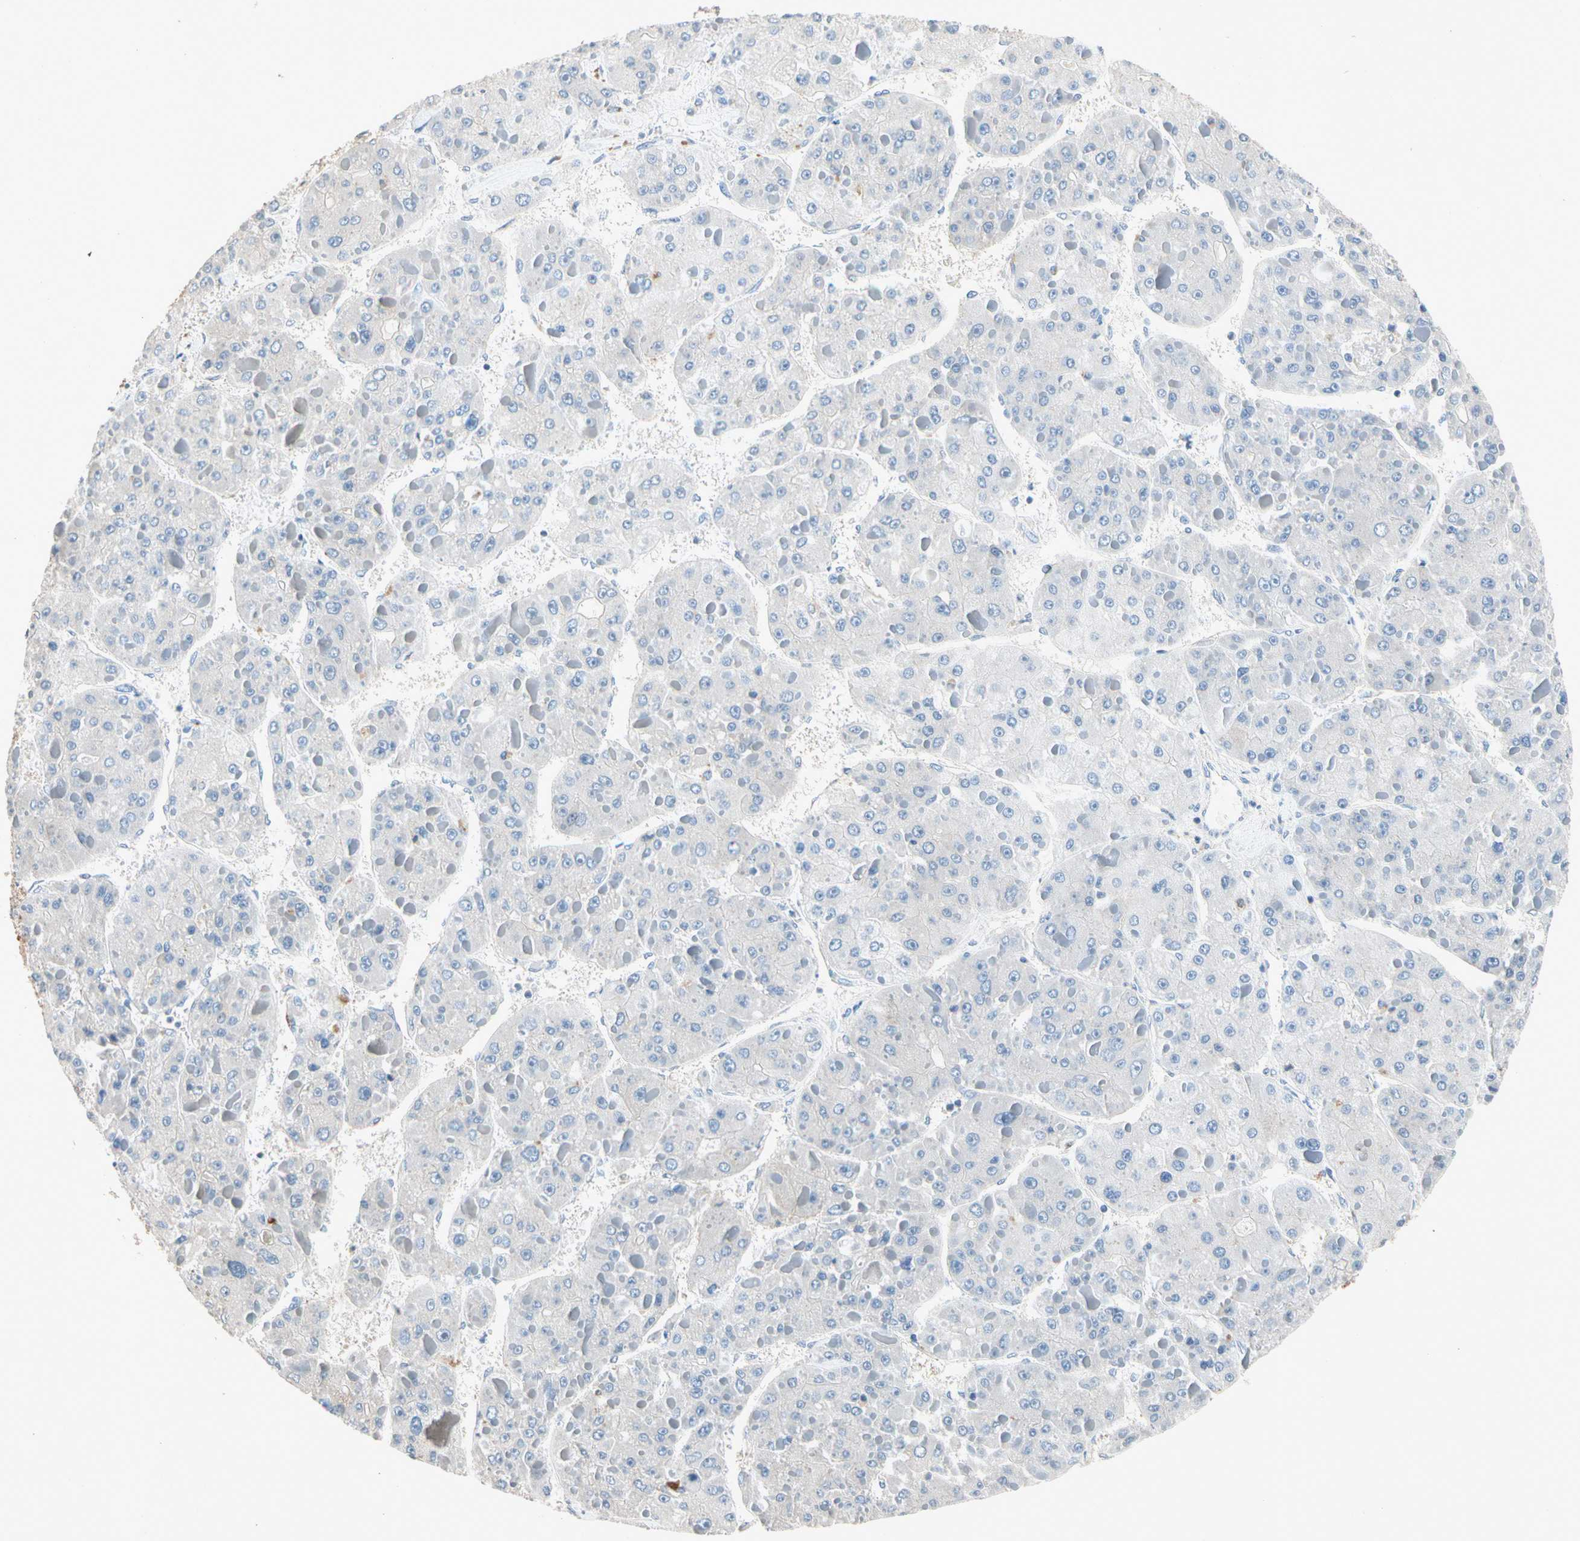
{"staining": {"intensity": "moderate", "quantity": "<25%", "location": "cytoplasmic/membranous"}, "tissue": "liver cancer", "cell_type": "Tumor cells", "image_type": "cancer", "snomed": [{"axis": "morphology", "description": "Carcinoma, Hepatocellular, NOS"}, {"axis": "topography", "description": "Liver"}], "caption": "IHC (DAB (3,3'-diaminobenzidine)) staining of human liver cancer (hepatocellular carcinoma) exhibits moderate cytoplasmic/membranous protein positivity in about <25% of tumor cells. (DAB (3,3'-diaminobenzidine) IHC, brown staining for protein, blue staining for nuclei).", "gene": "NDFIP2", "patient": {"sex": "female", "age": 73}}